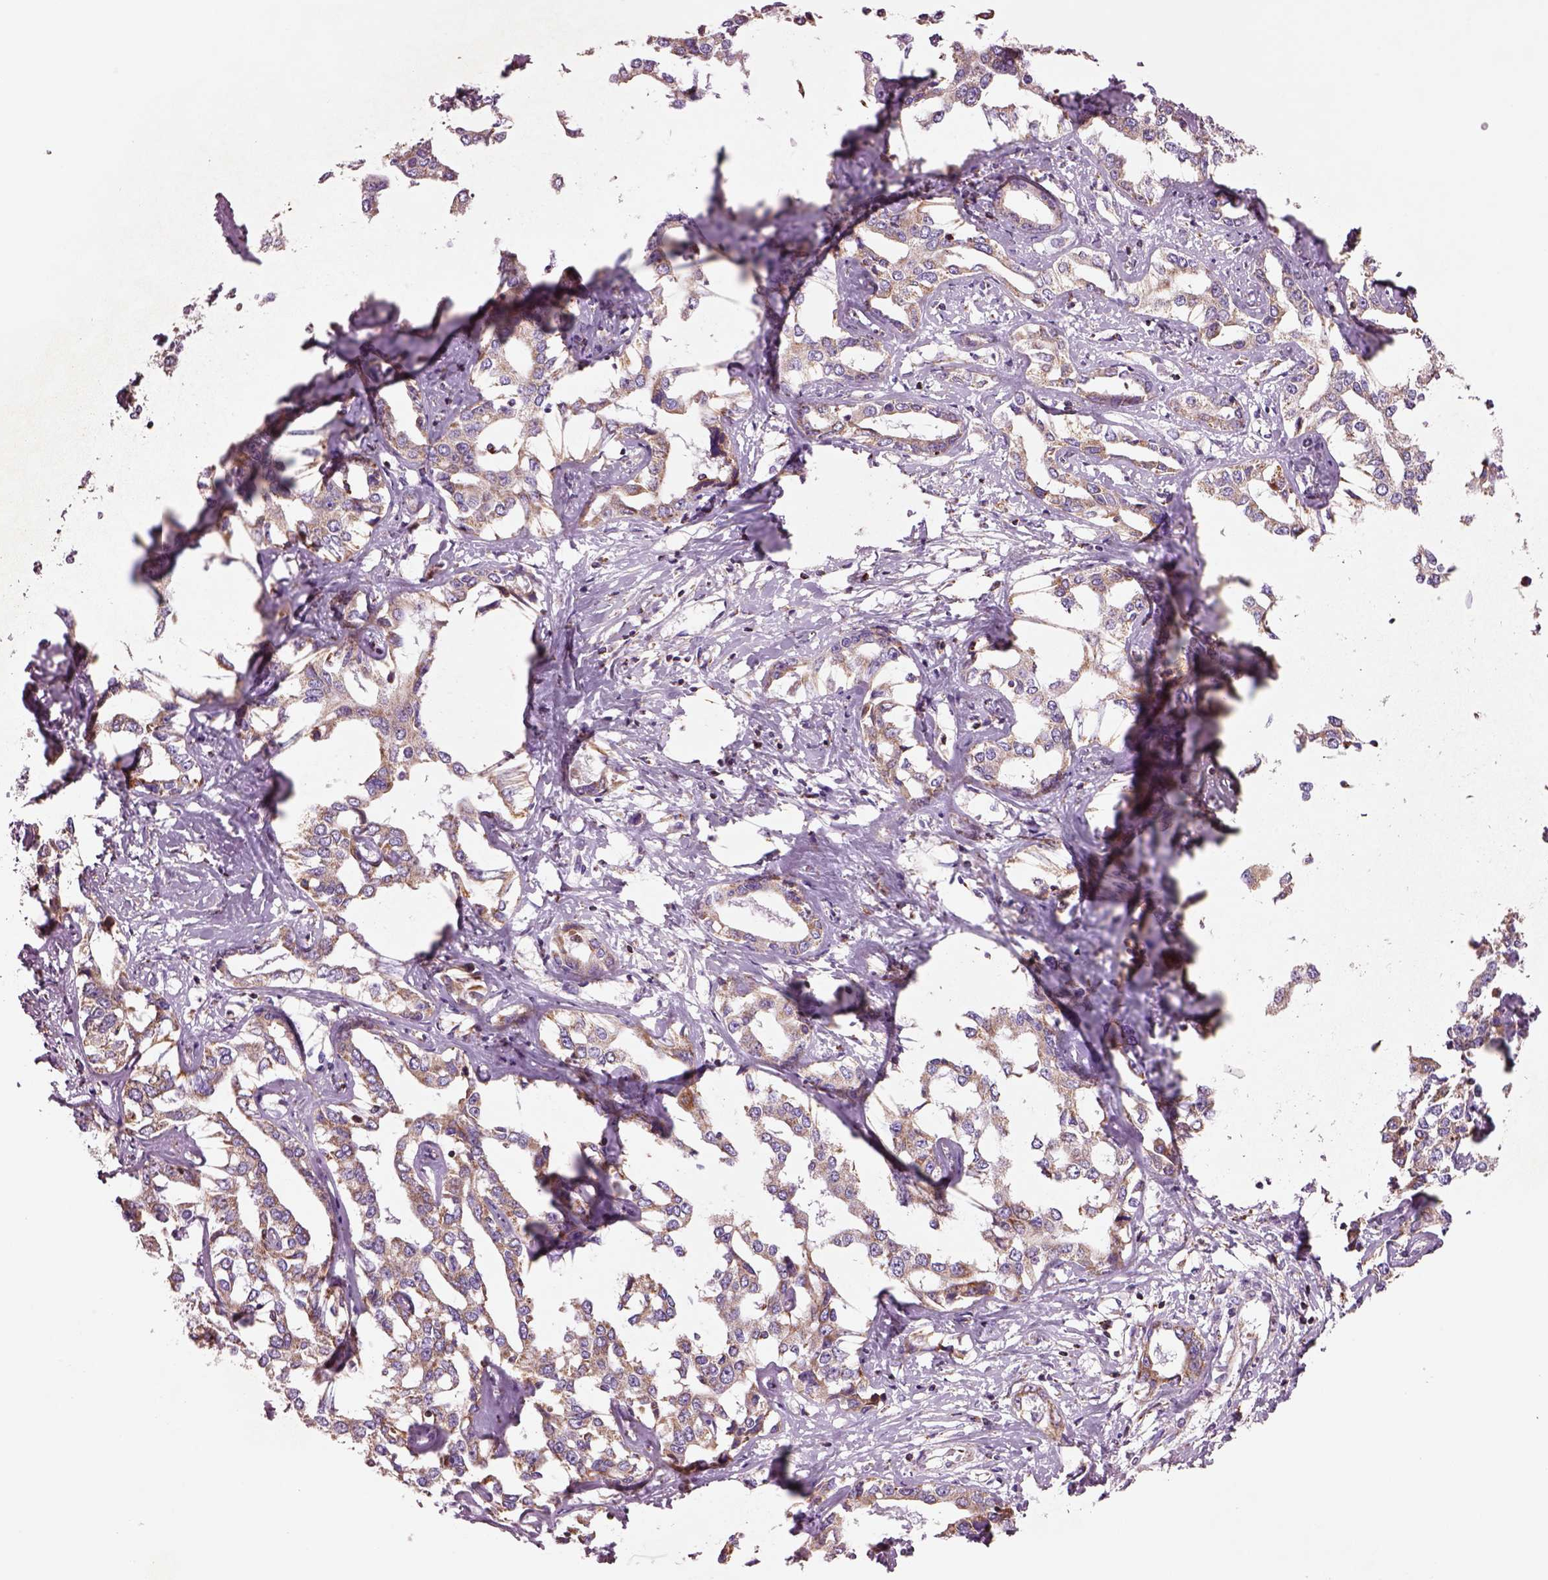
{"staining": {"intensity": "moderate", "quantity": ">75%", "location": "cytoplasmic/membranous"}, "tissue": "liver cancer", "cell_type": "Tumor cells", "image_type": "cancer", "snomed": [{"axis": "morphology", "description": "Cholangiocarcinoma"}, {"axis": "topography", "description": "Liver"}], "caption": "Immunohistochemistry of liver cholangiocarcinoma reveals medium levels of moderate cytoplasmic/membranous staining in approximately >75% of tumor cells.", "gene": "SLC25A24", "patient": {"sex": "male", "age": 59}}